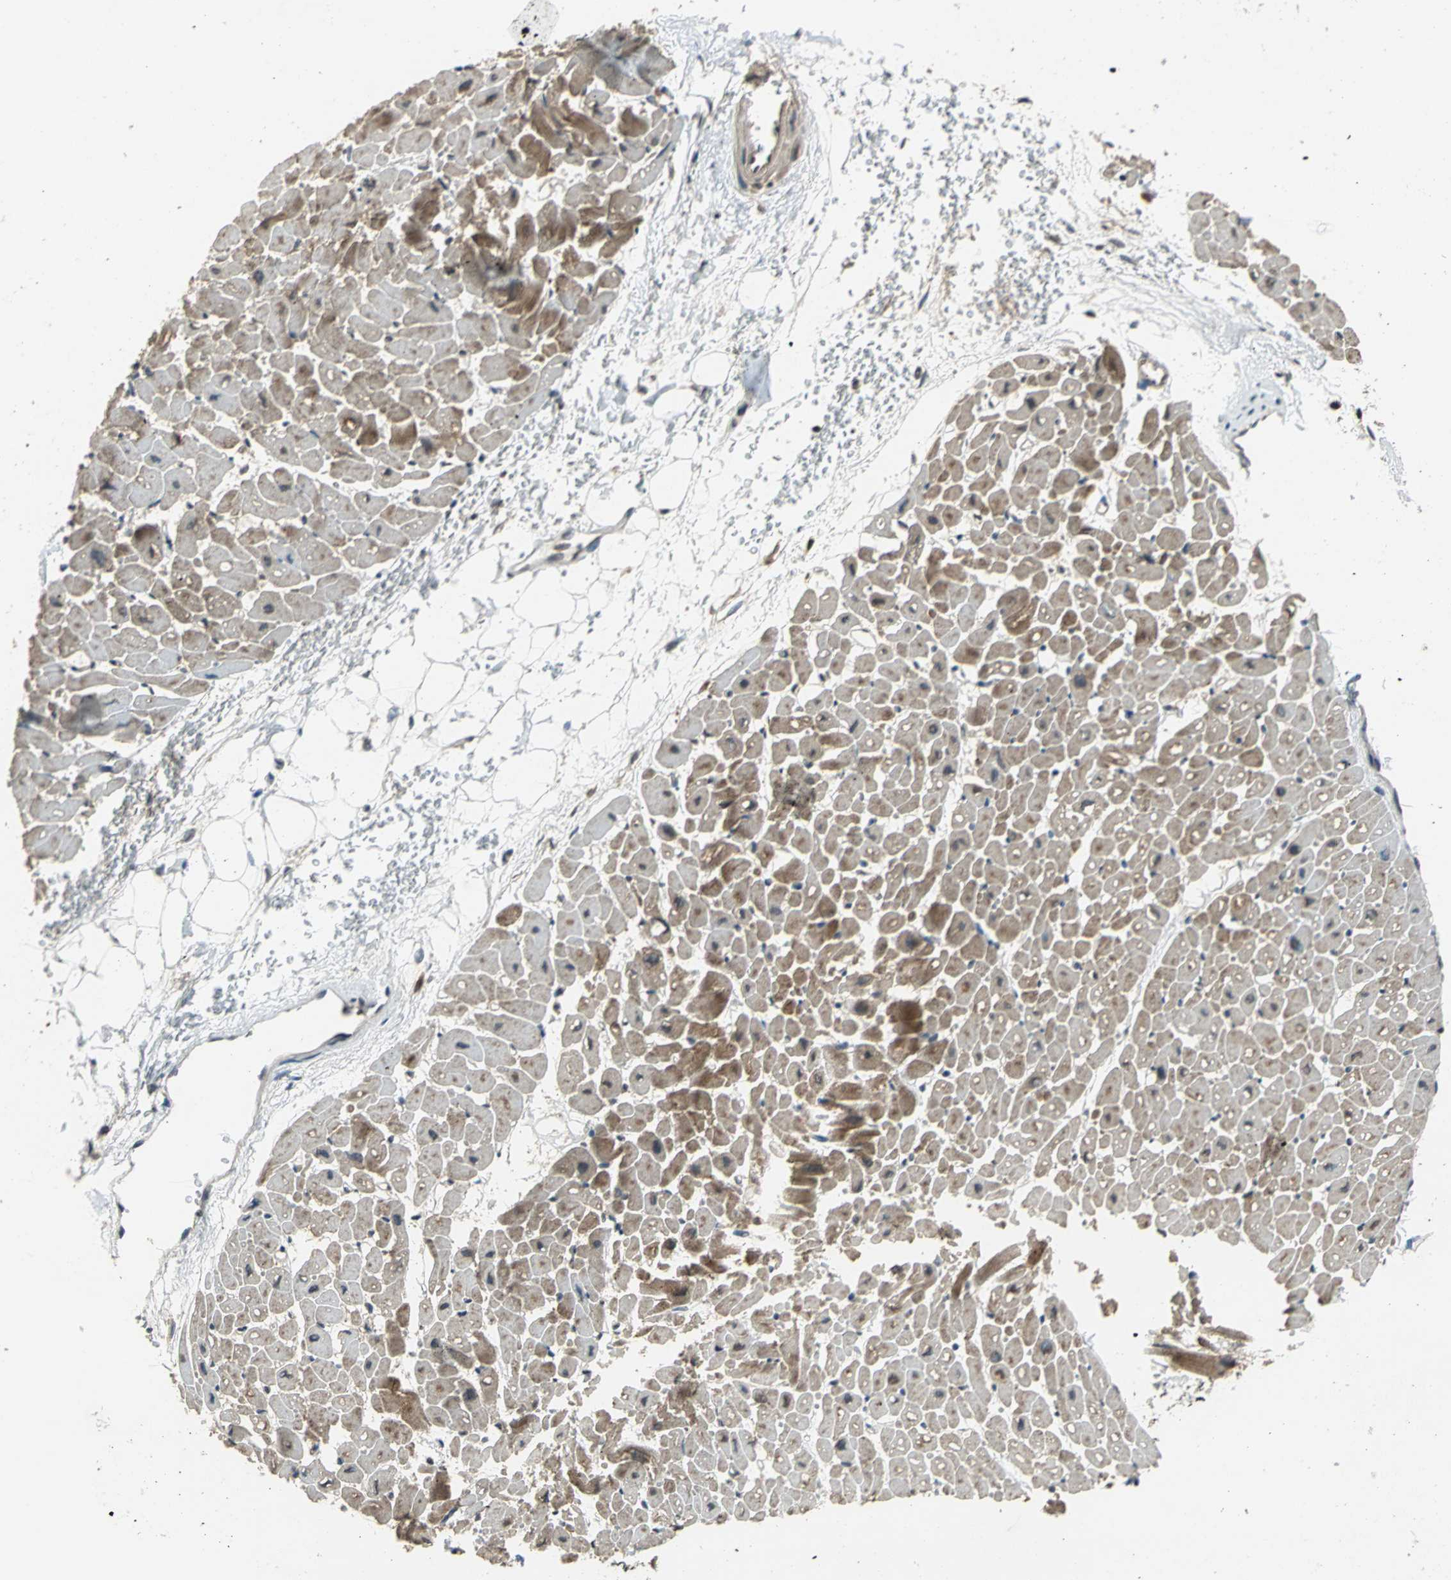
{"staining": {"intensity": "strong", "quantity": ">75%", "location": "cytoplasmic/membranous"}, "tissue": "heart muscle", "cell_type": "Cardiomyocytes", "image_type": "normal", "snomed": [{"axis": "morphology", "description": "Normal tissue, NOS"}, {"axis": "topography", "description": "Heart"}], "caption": "This histopathology image exhibits normal heart muscle stained with IHC to label a protein in brown. The cytoplasmic/membranous of cardiomyocytes show strong positivity for the protein. Nuclei are counter-stained blue.", "gene": "TRAK1", "patient": {"sex": "male", "age": 45}}